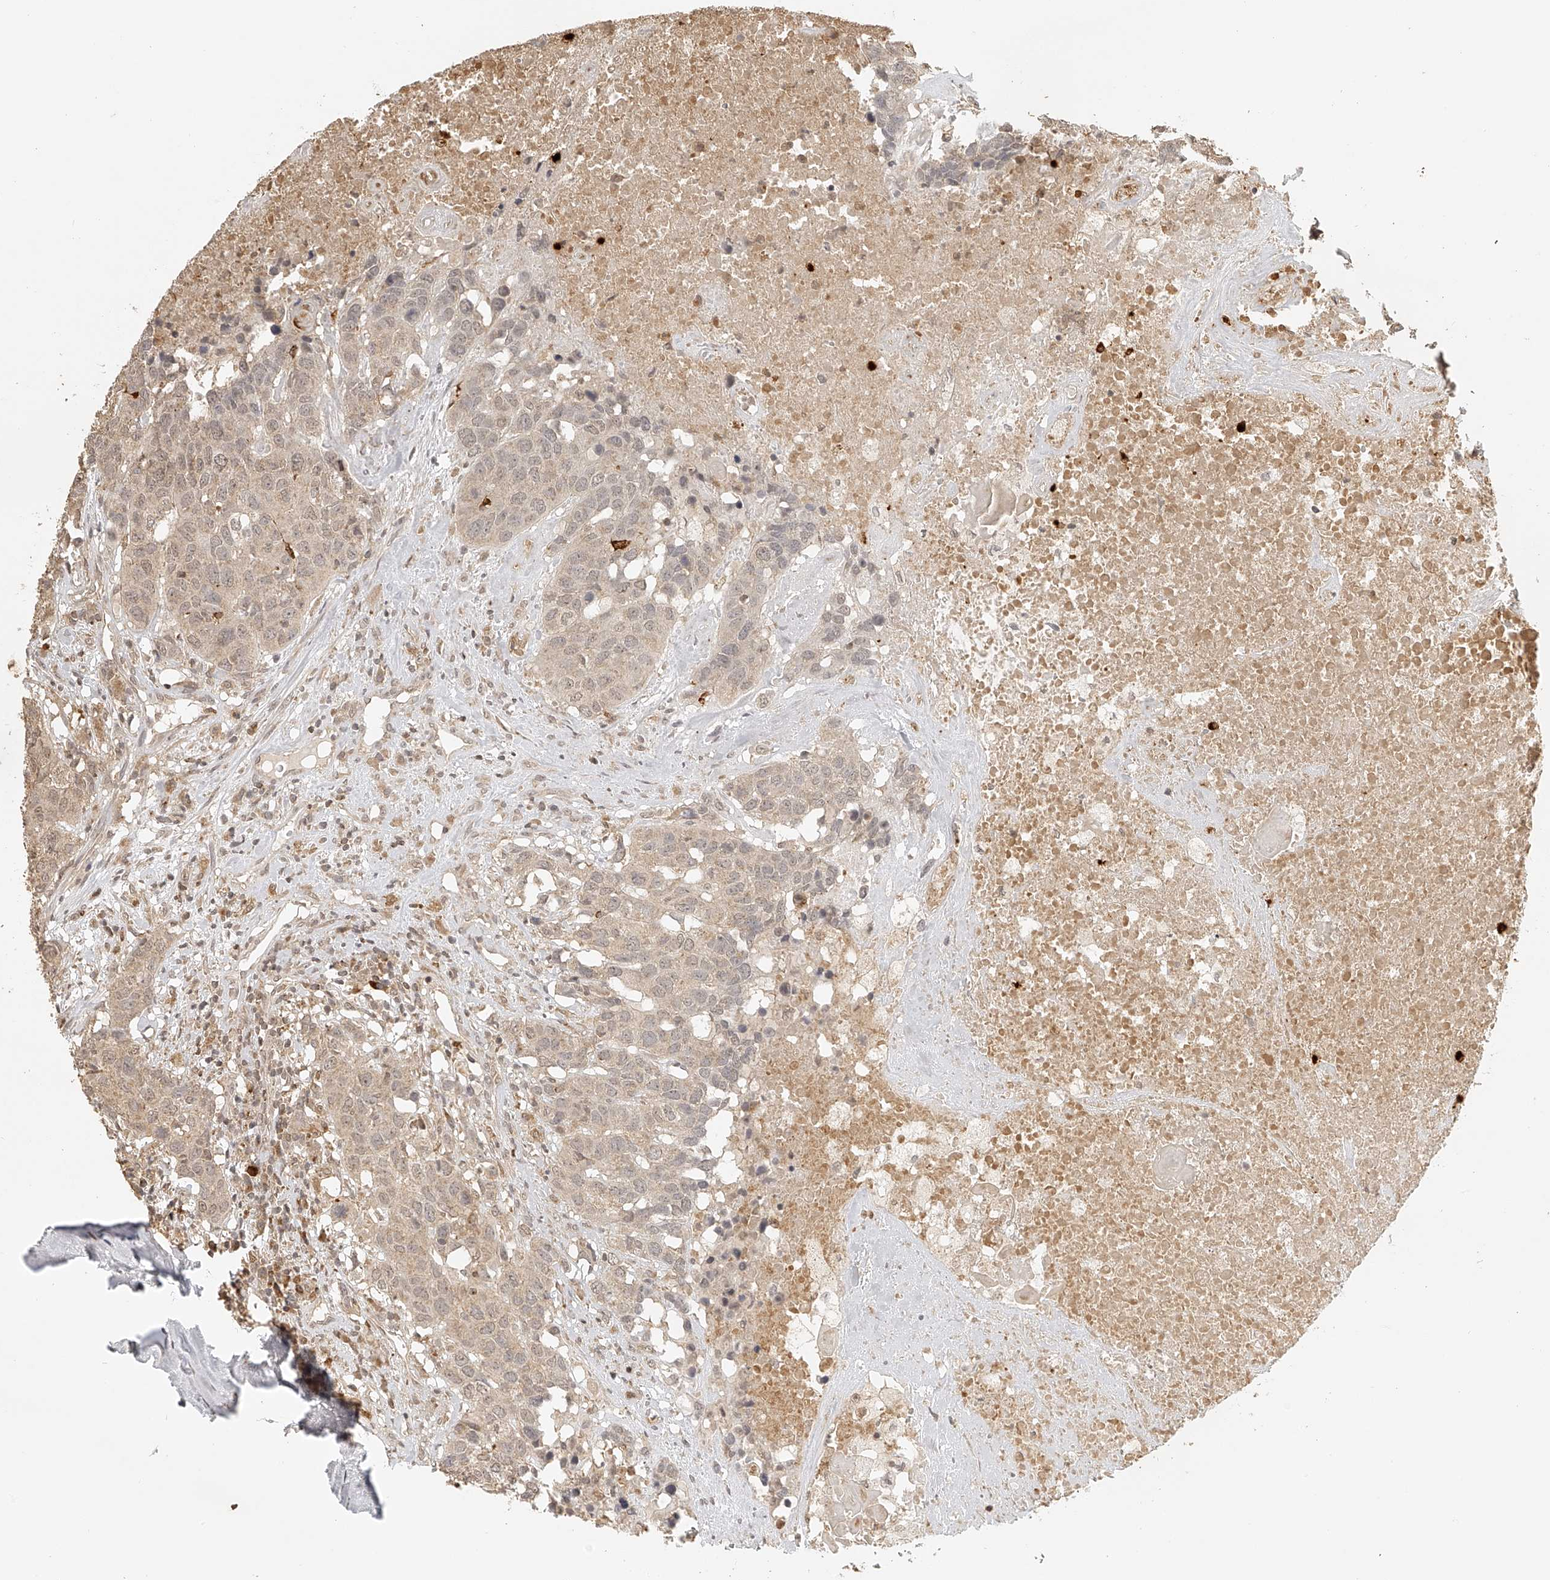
{"staining": {"intensity": "weak", "quantity": "<25%", "location": "cytoplasmic/membranous"}, "tissue": "head and neck cancer", "cell_type": "Tumor cells", "image_type": "cancer", "snomed": [{"axis": "morphology", "description": "Squamous cell carcinoma, NOS"}, {"axis": "topography", "description": "Head-Neck"}], "caption": "Tumor cells show no significant protein expression in head and neck cancer (squamous cell carcinoma).", "gene": "BCL2L11", "patient": {"sex": "male", "age": 66}}